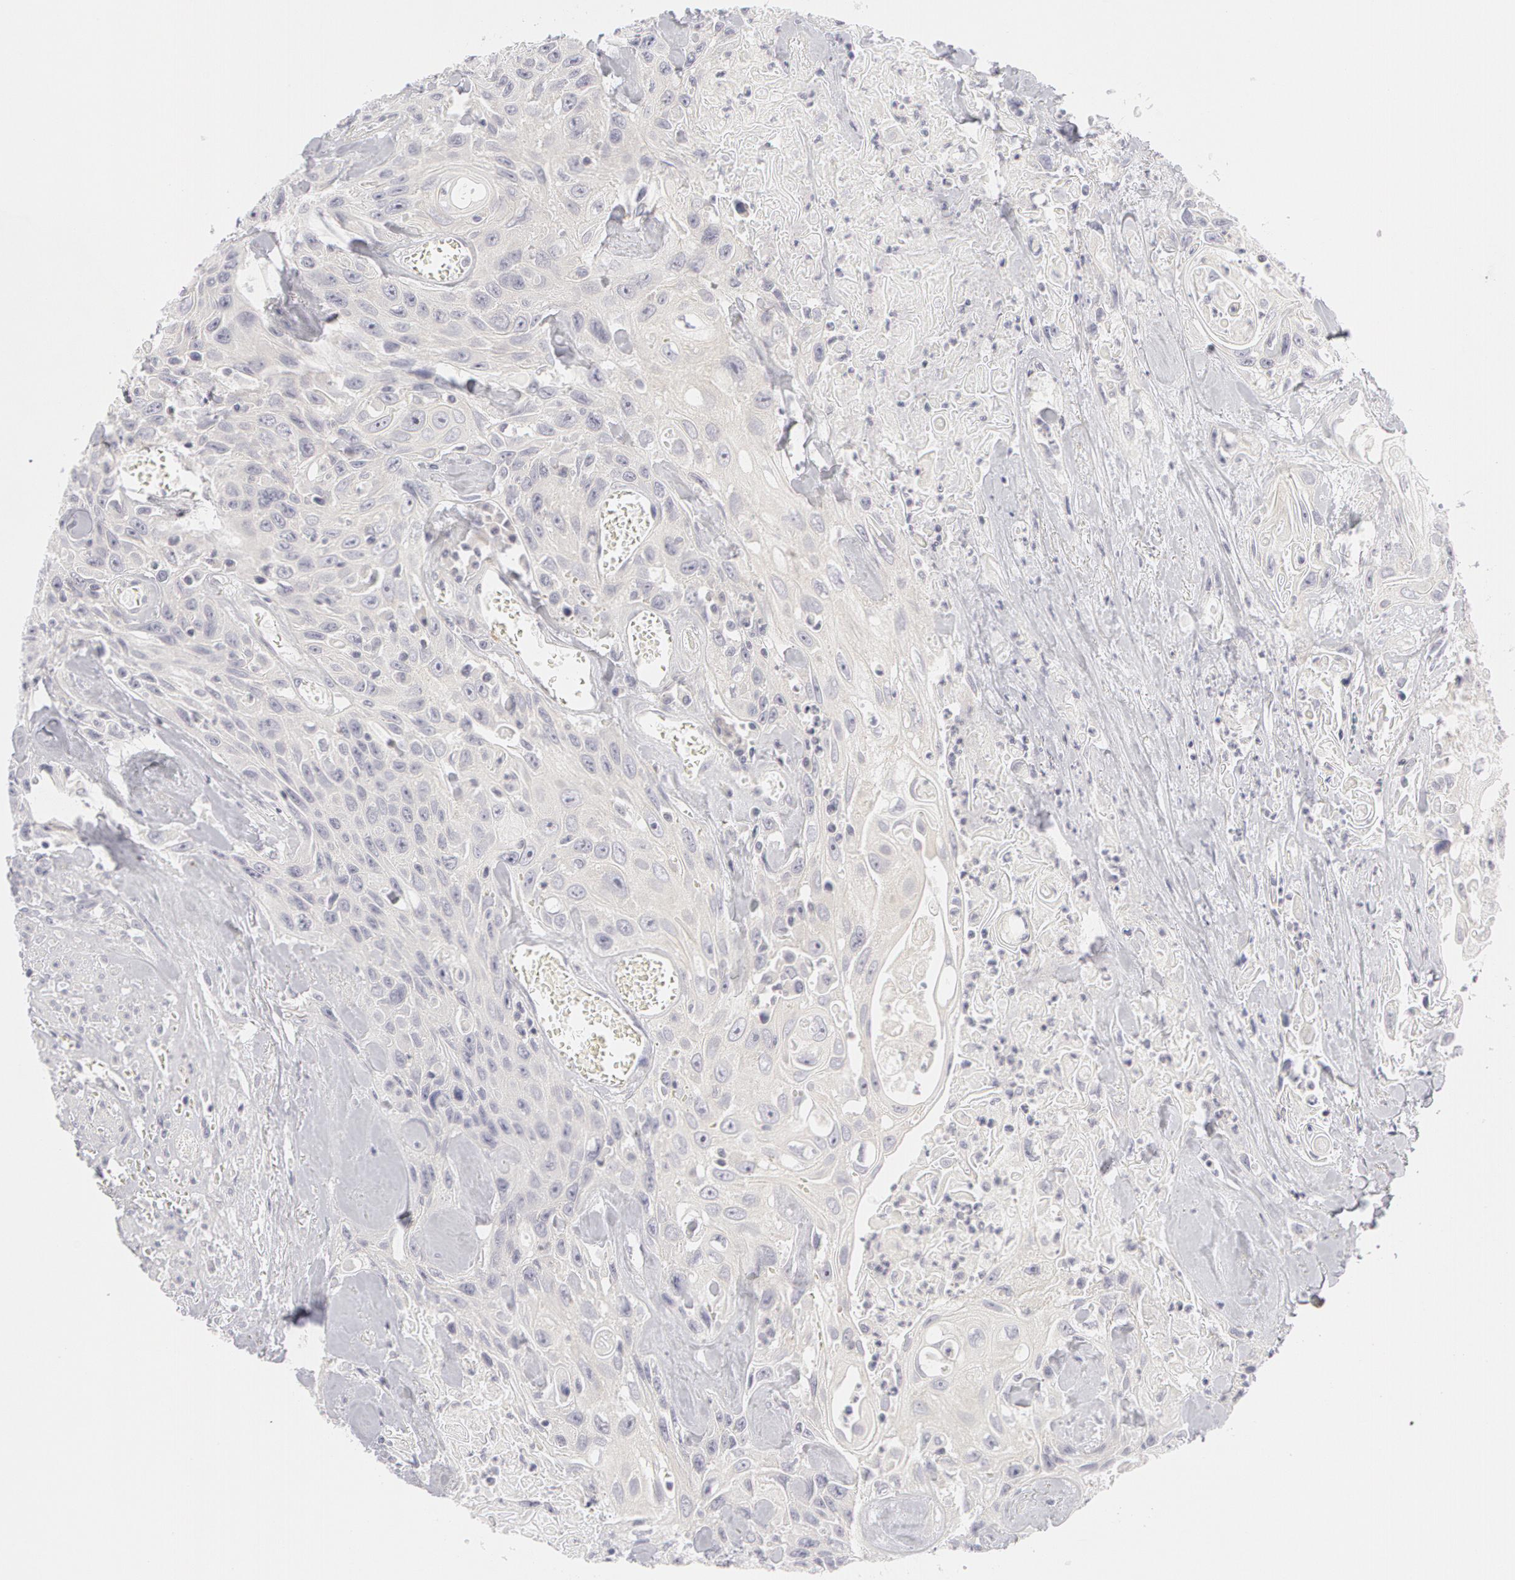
{"staining": {"intensity": "negative", "quantity": "none", "location": "none"}, "tissue": "urothelial cancer", "cell_type": "Tumor cells", "image_type": "cancer", "snomed": [{"axis": "morphology", "description": "Urothelial carcinoma, High grade"}, {"axis": "topography", "description": "Urinary bladder"}], "caption": "This is a image of IHC staining of urothelial carcinoma (high-grade), which shows no staining in tumor cells.", "gene": "ABCB1", "patient": {"sex": "female", "age": 84}}